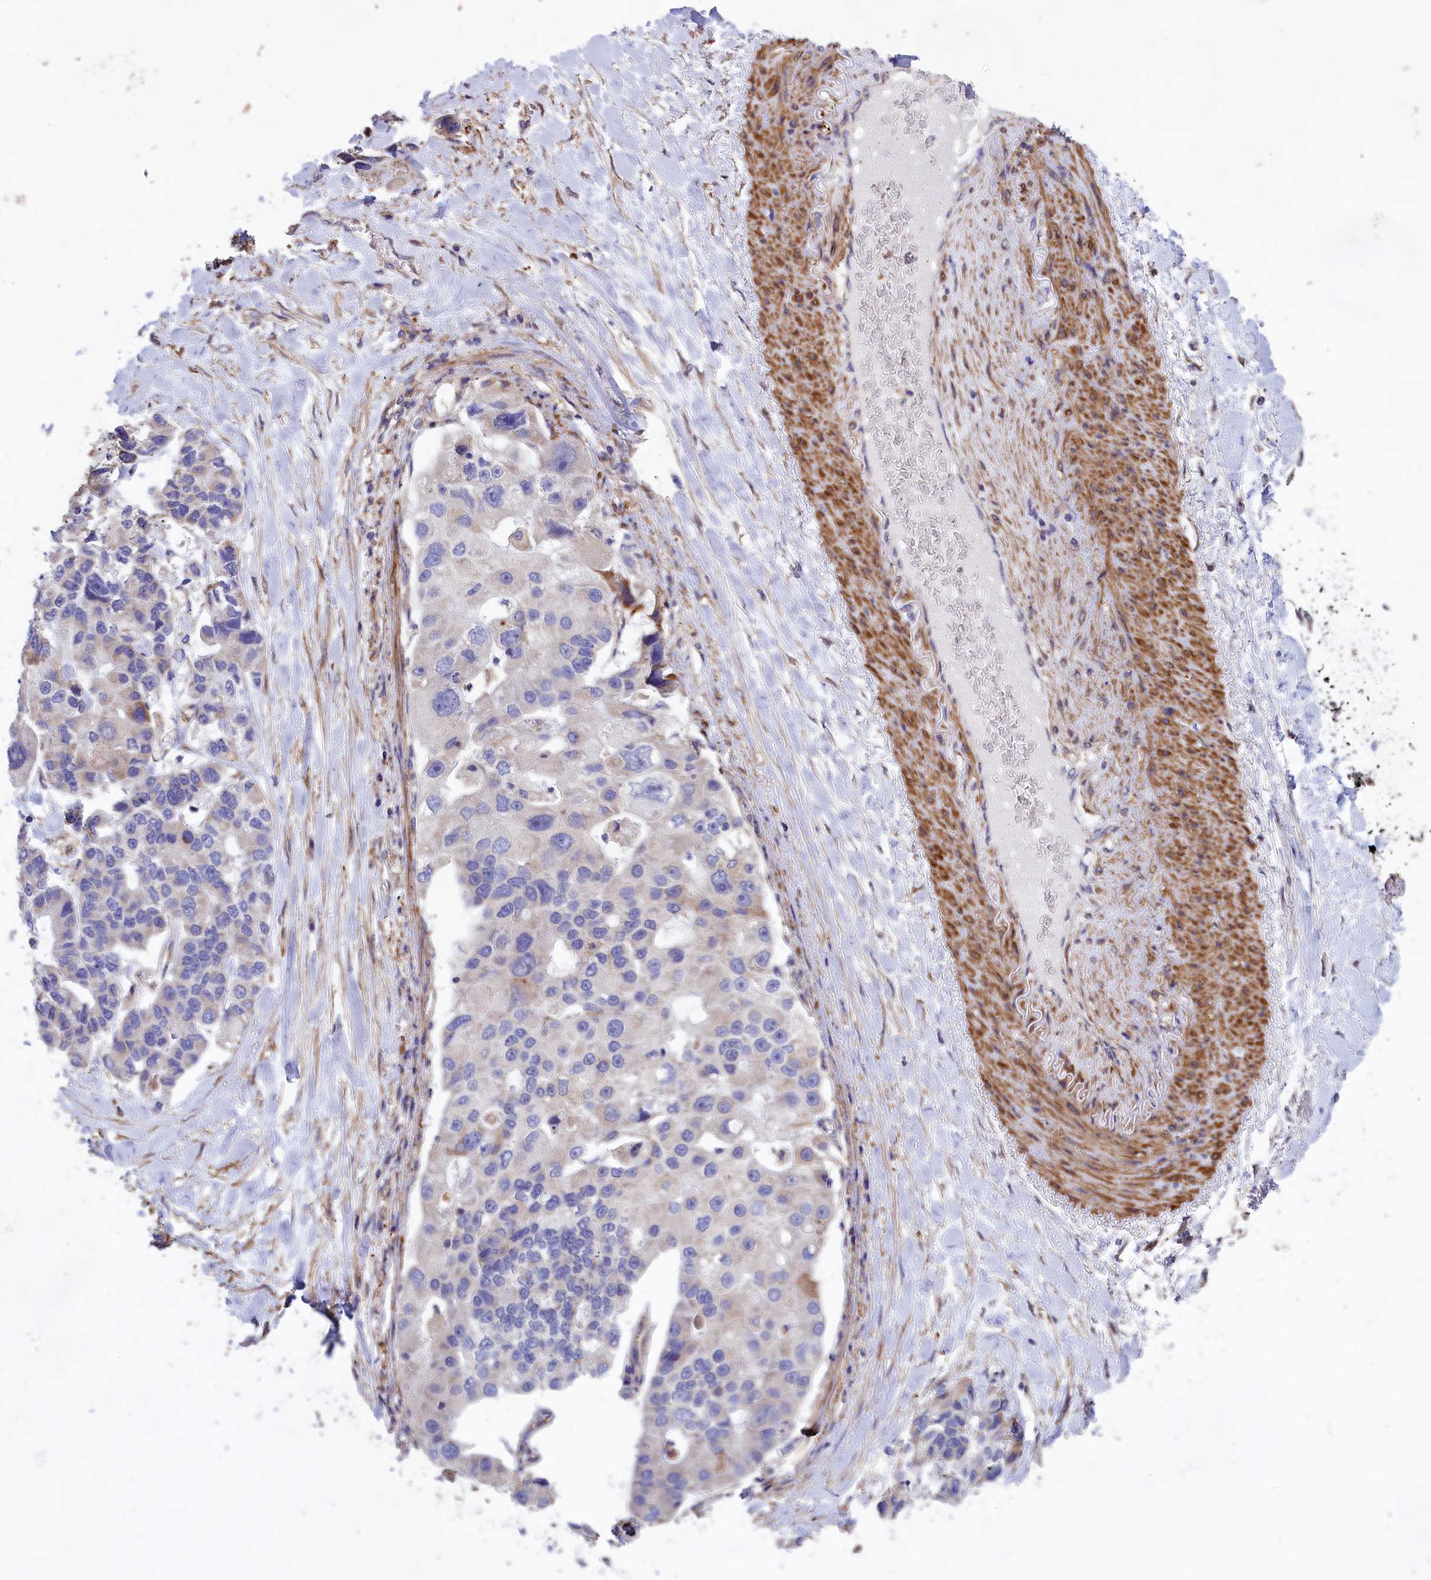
{"staining": {"intensity": "negative", "quantity": "none", "location": "none"}, "tissue": "lung cancer", "cell_type": "Tumor cells", "image_type": "cancer", "snomed": [{"axis": "morphology", "description": "Adenocarcinoma, NOS"}, {"axis": "topography", "description": "Lung"}], "caption": "The immunohistochemistry histopathology image has no significant positivity in tumor cells of lung cancer (adenocarcinoma) tissue. (IHC, brightfield microscopy, high magnification).", "gene": "AMDHD2", "patient": {"sex": "female", "age": 54}}